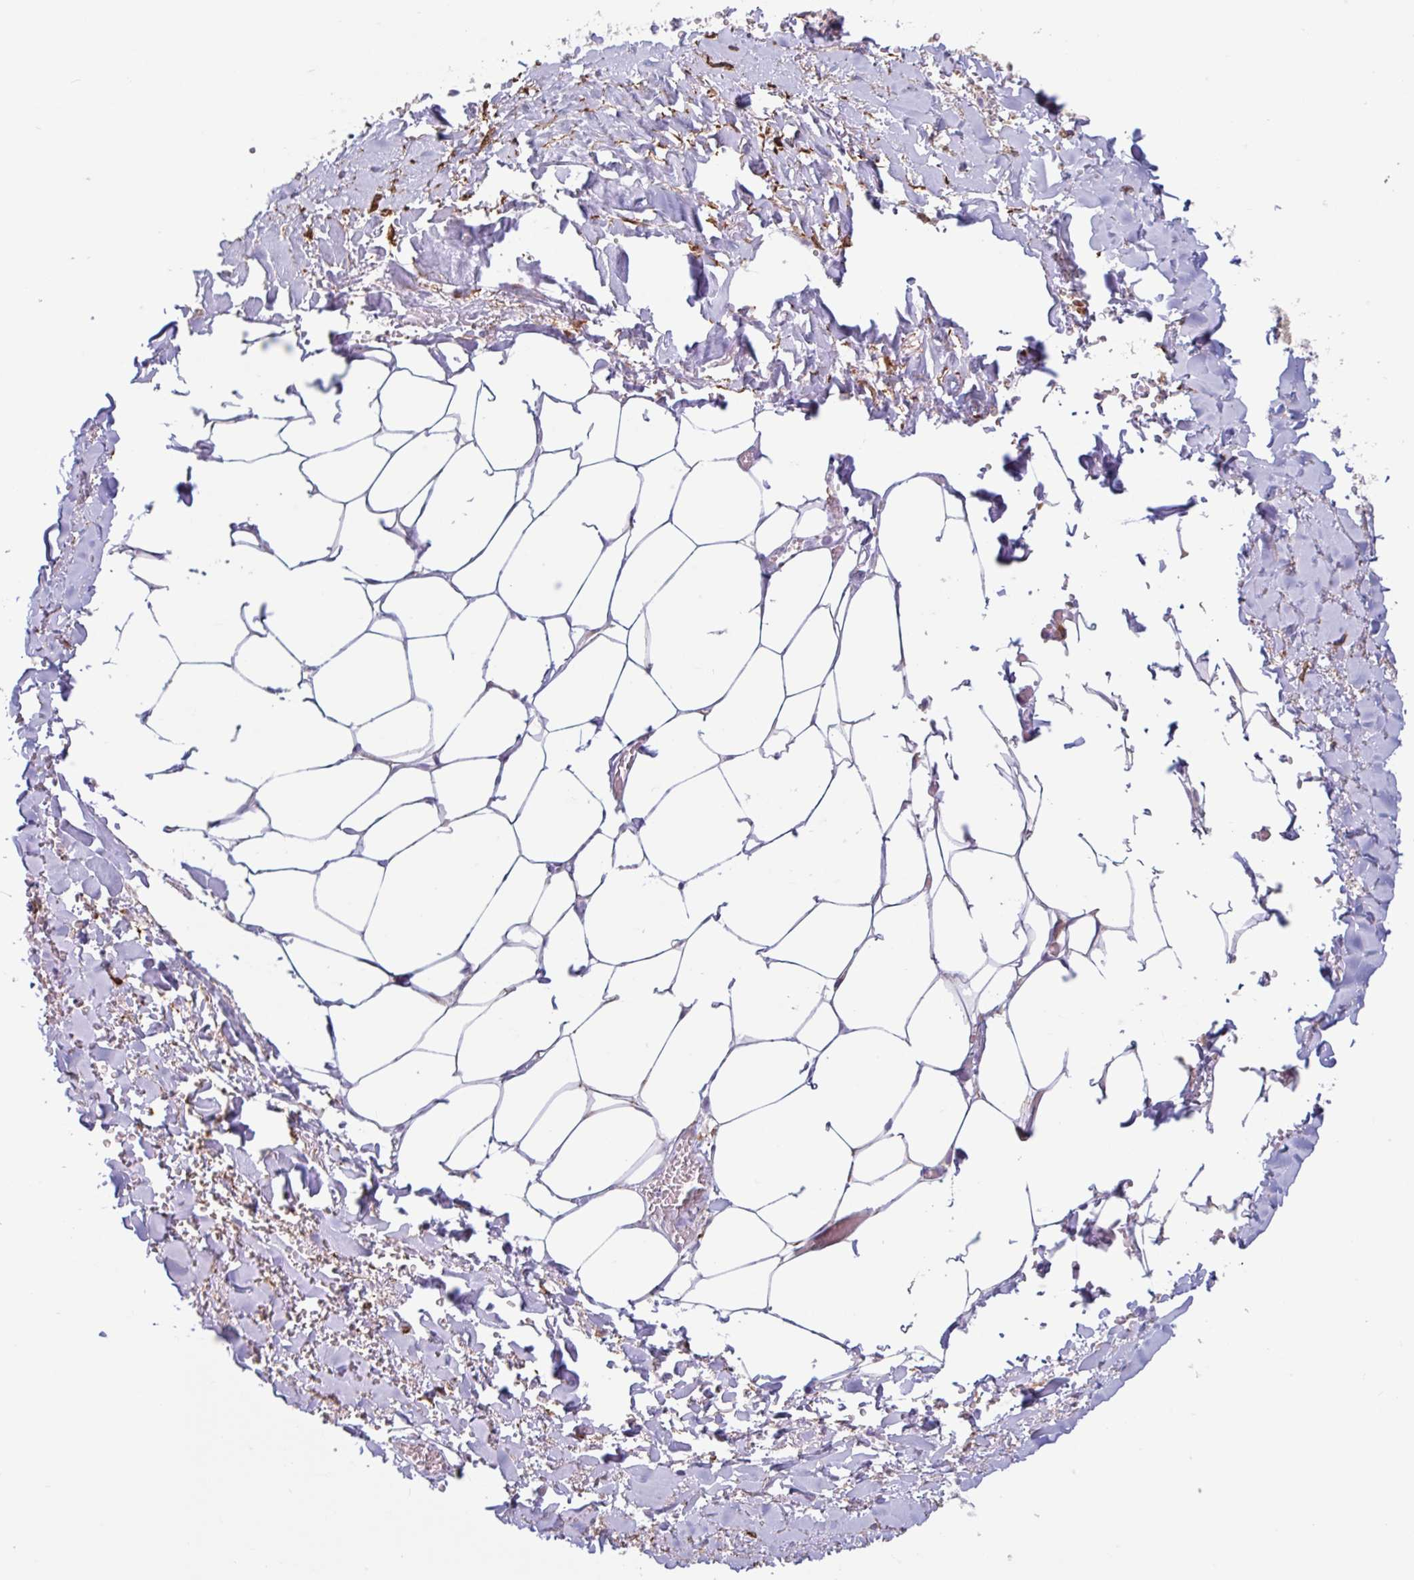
{"staining": {"intensity": "negative", "quantity": "none", "location": "none"}, "tissue": "adipose tissue", "cell_type": "Adipocytes", "image_type": "normal", "snomed": [{"axis": "morphology", "description": "Normal tissue, NOS"}, {"axis": "topography", "description": "Vagina"}, {"axis": "topography", "description": "Peripheral nerve tissue"}], "caption": "This is a histopathology image of immunohistochemistry staining of unremarkable adipose tissue, which shows no positivity in adipocytes. The staining is performed using DAB brown chromogen with nuclei counter-stained in using hematoxylin.", "gene": "MYH10", "patient": {"sex": "female", "age": 71}}